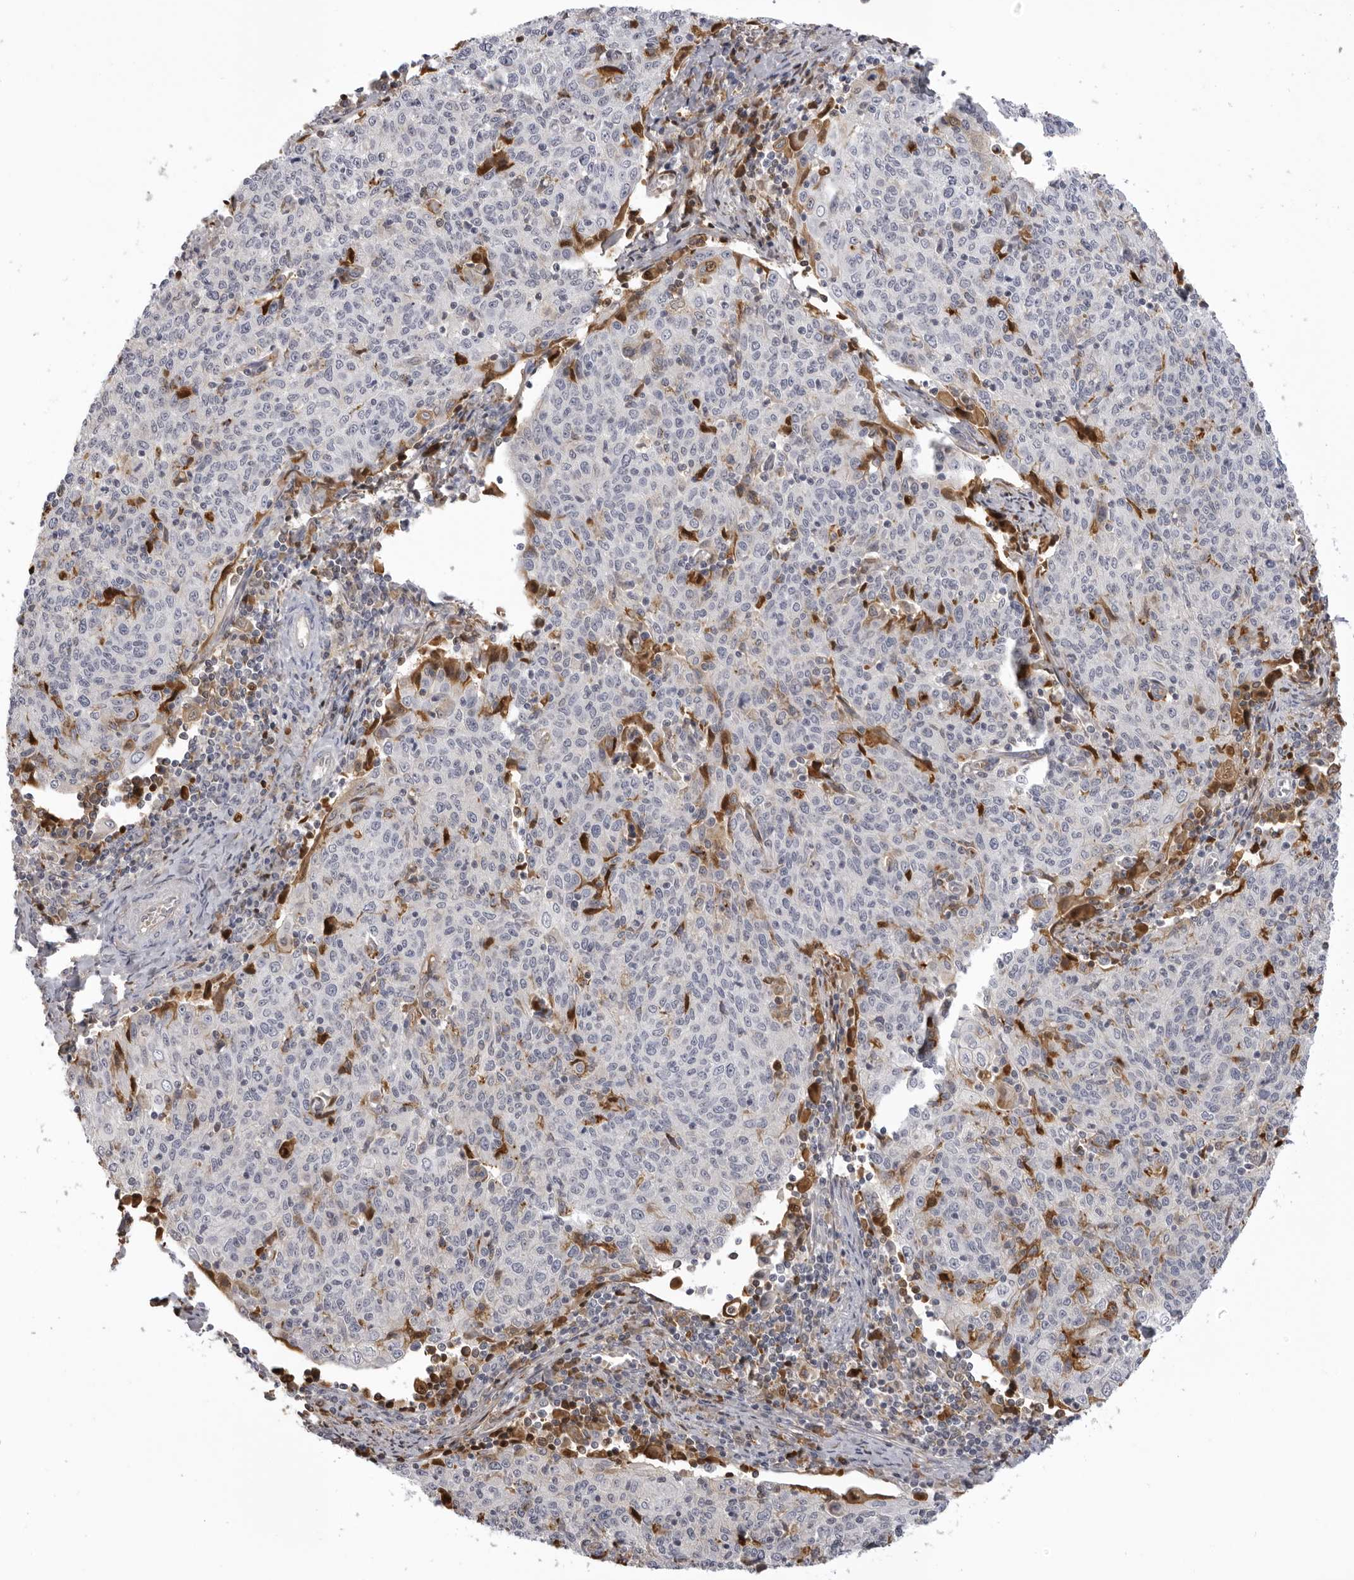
{"staining": {"intensity": "negative", "quantity": "none", "location": "none"}, "tissue": "cervical cancer", "cell_type": "Tumor cells", "image_type": "cancer", "snomed": [{"axis": "morphology", "description": "Squamous cell carcinoma, NOS"}, {"axis": "topography", "description": "Cervix"}], "caption": "The immunohistochemistry (IHC) micrograph has no significant expression in tumor cells of squamous cell carcinoma (cervical) tissue.", "gene": "PLEKHF2", "patient": {"sex": "female", "age": 48}}